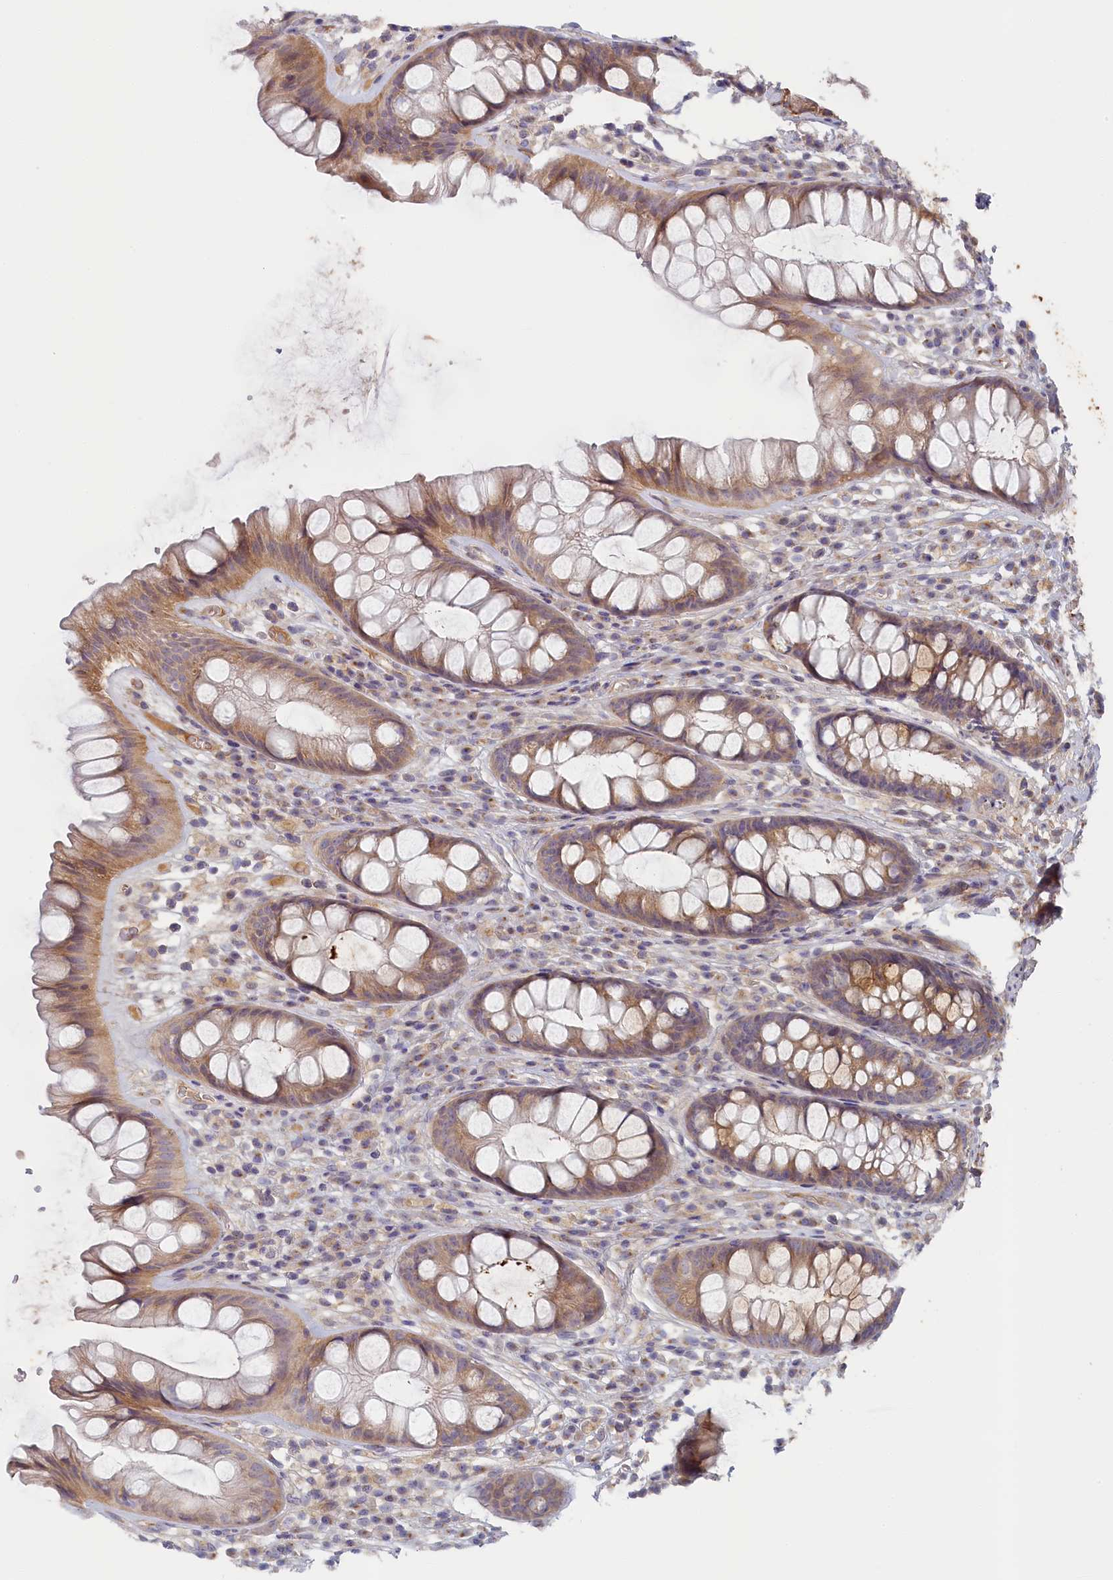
{"staining": {"intensity": "moderate", "quantity": ">75%", "location": "cytoplasmic/membranous"}, "tissue": "rectum", "cell_type": "Glandular cells", "image_type": "normal", "snomed": [{"axis": "morphology", "description": "Normal tissue, NOS"}, {"axis": "topography", "description": "Rectum"}], "caption": "Approximately >75% of glandular cells in normal human rectum exhibit moderate cytoplasmic/membranous protein positivity as visualized by brown immunohistochemical staining.", "gene": "STX16", "patient": {"sex": "male", "age": 74}}